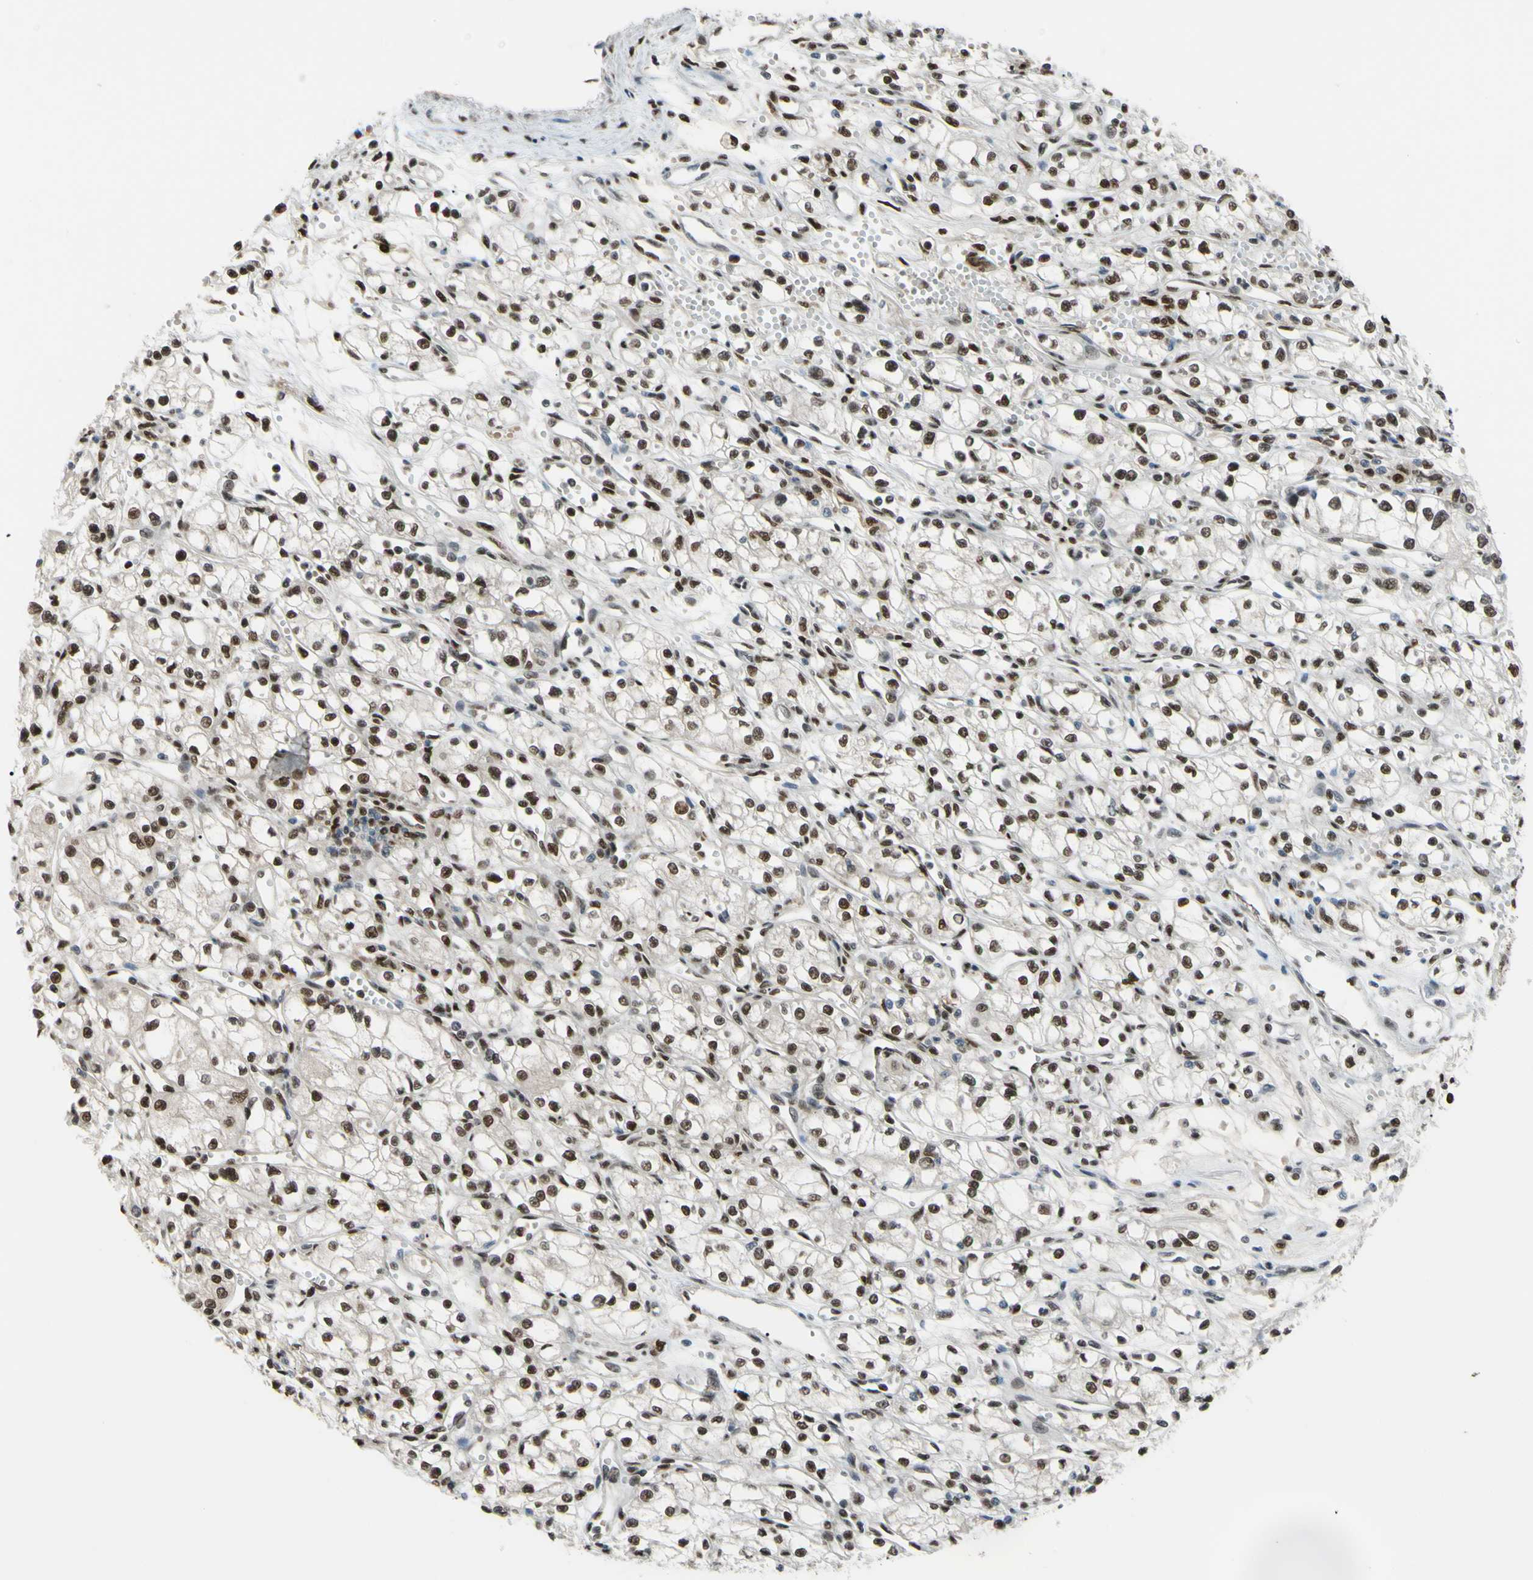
{"staining": {"intensity": "moderate", "quantity": ">75%", "location": "nuclear"}, "tissue": "renal cancer", "cell_type": "Tumor cells", "image_type": "cancer", "snomed": [{"axis": "morphology", "description": "Normal tissue, NOS"}, {"axis": "morphology", "description": "Adenocarcinoma, NOS"}, {"axis": "topography", "description": "Kidney"}], "caption": "Immunohistochemistry (IHC) (DAB (3,3'-diaminobenzidine)) staining of renal cancer displays moderate nuclear protein staining in approximately >75% of tumor cells. (DAB = brown stain, brightfield microscopy at high magnification).", "gene": "FKBP5", "patient": {"sex": "male", "age": 59}}